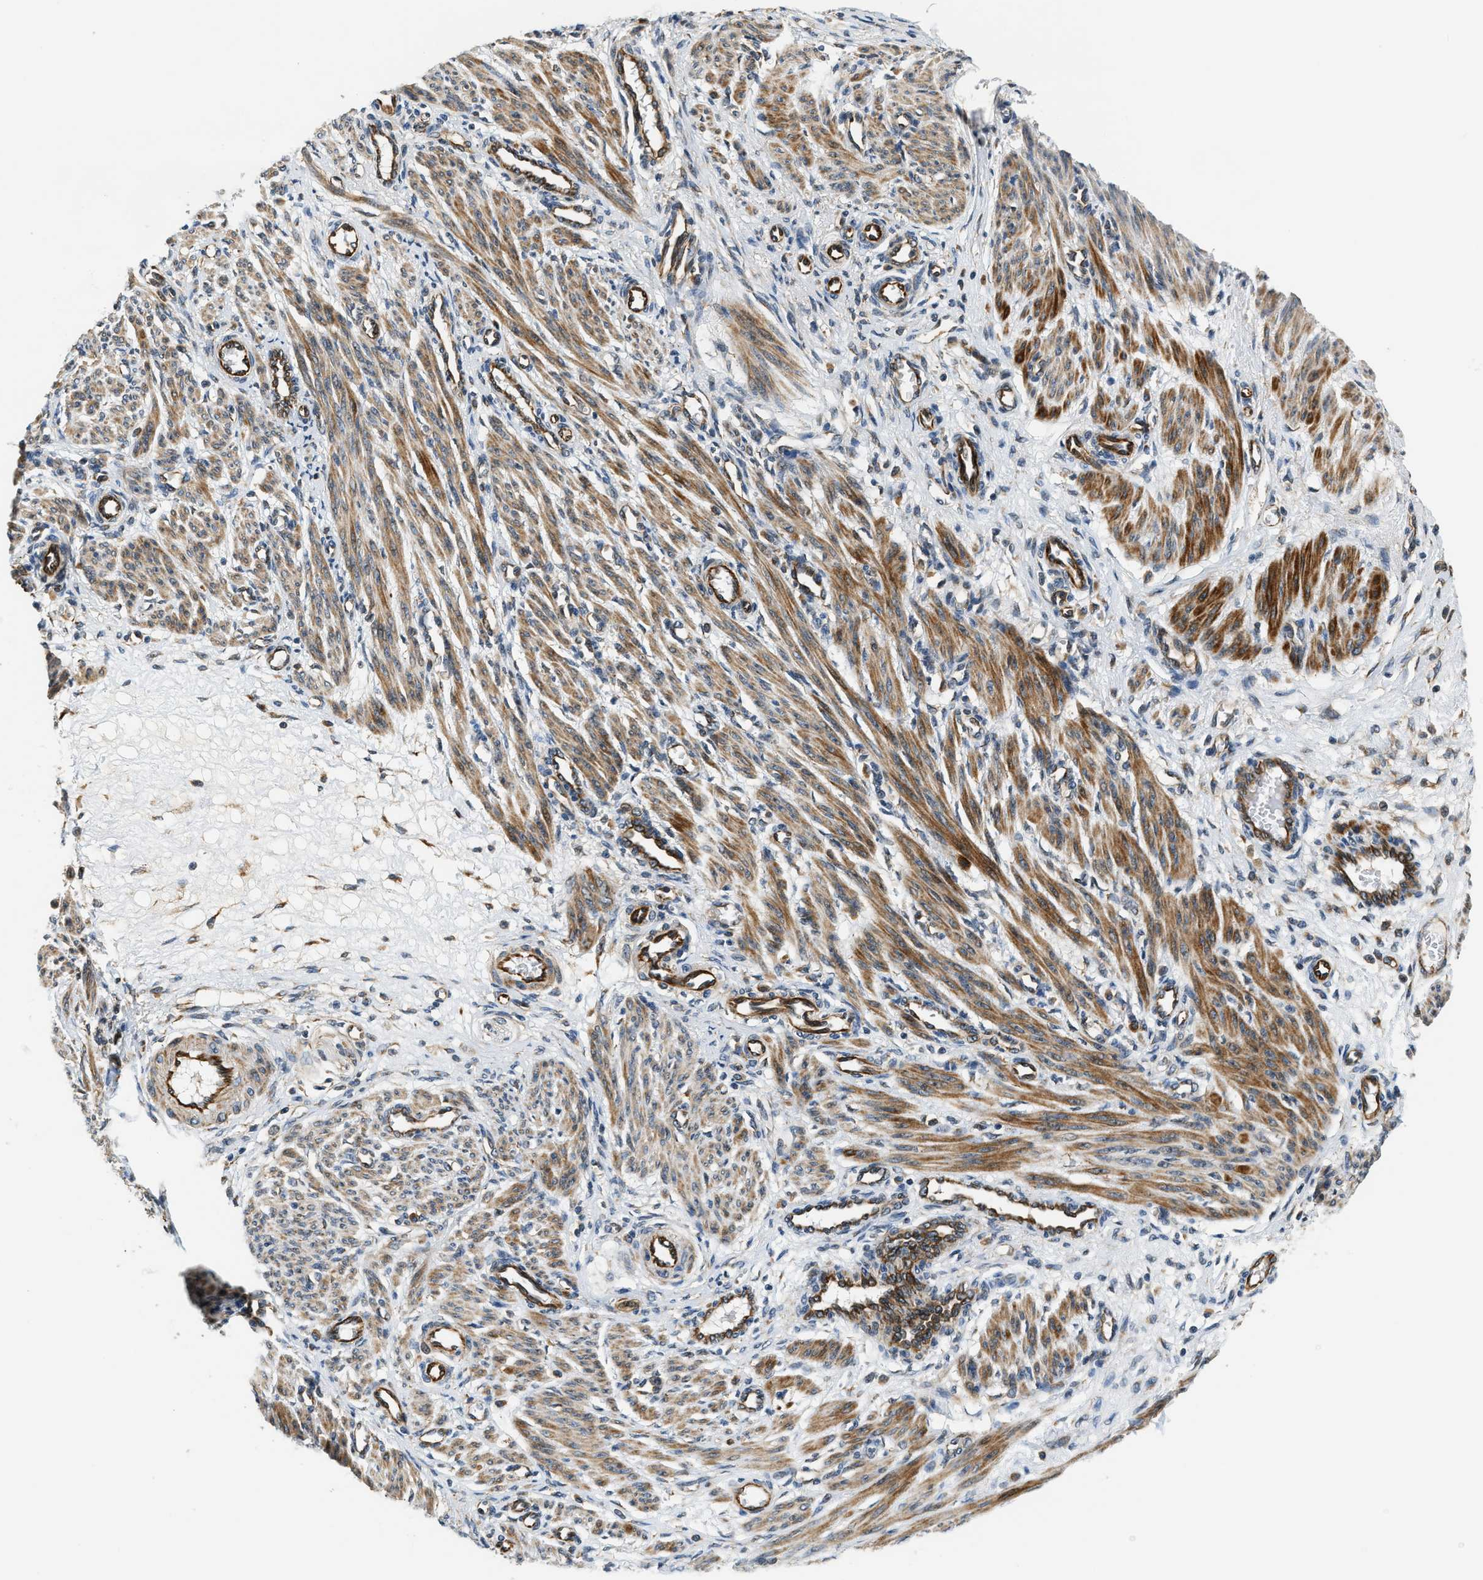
{"staining": {"intensity": "strong", "quantity": ">75%", "location": "cytoplasmic/membranous"}, "tissue": "smooth muscle", "cell_type": "Smooth muscle cells", "image_type": "normal", "snomed": [{"axis": "morphology", "description": "Normal tissue, NOS"}, {"axis": "topography", "description": "Endometrium"}], "caption": "This is an image of immunohistochemistry (IHC) staining of unremarkable smooth muscle, which shows strong staining in the cytoplasmic/membranous of smooth muscle cells.", "gene": "ALOX12", "patient": {"sex": "female", "age": 33}}